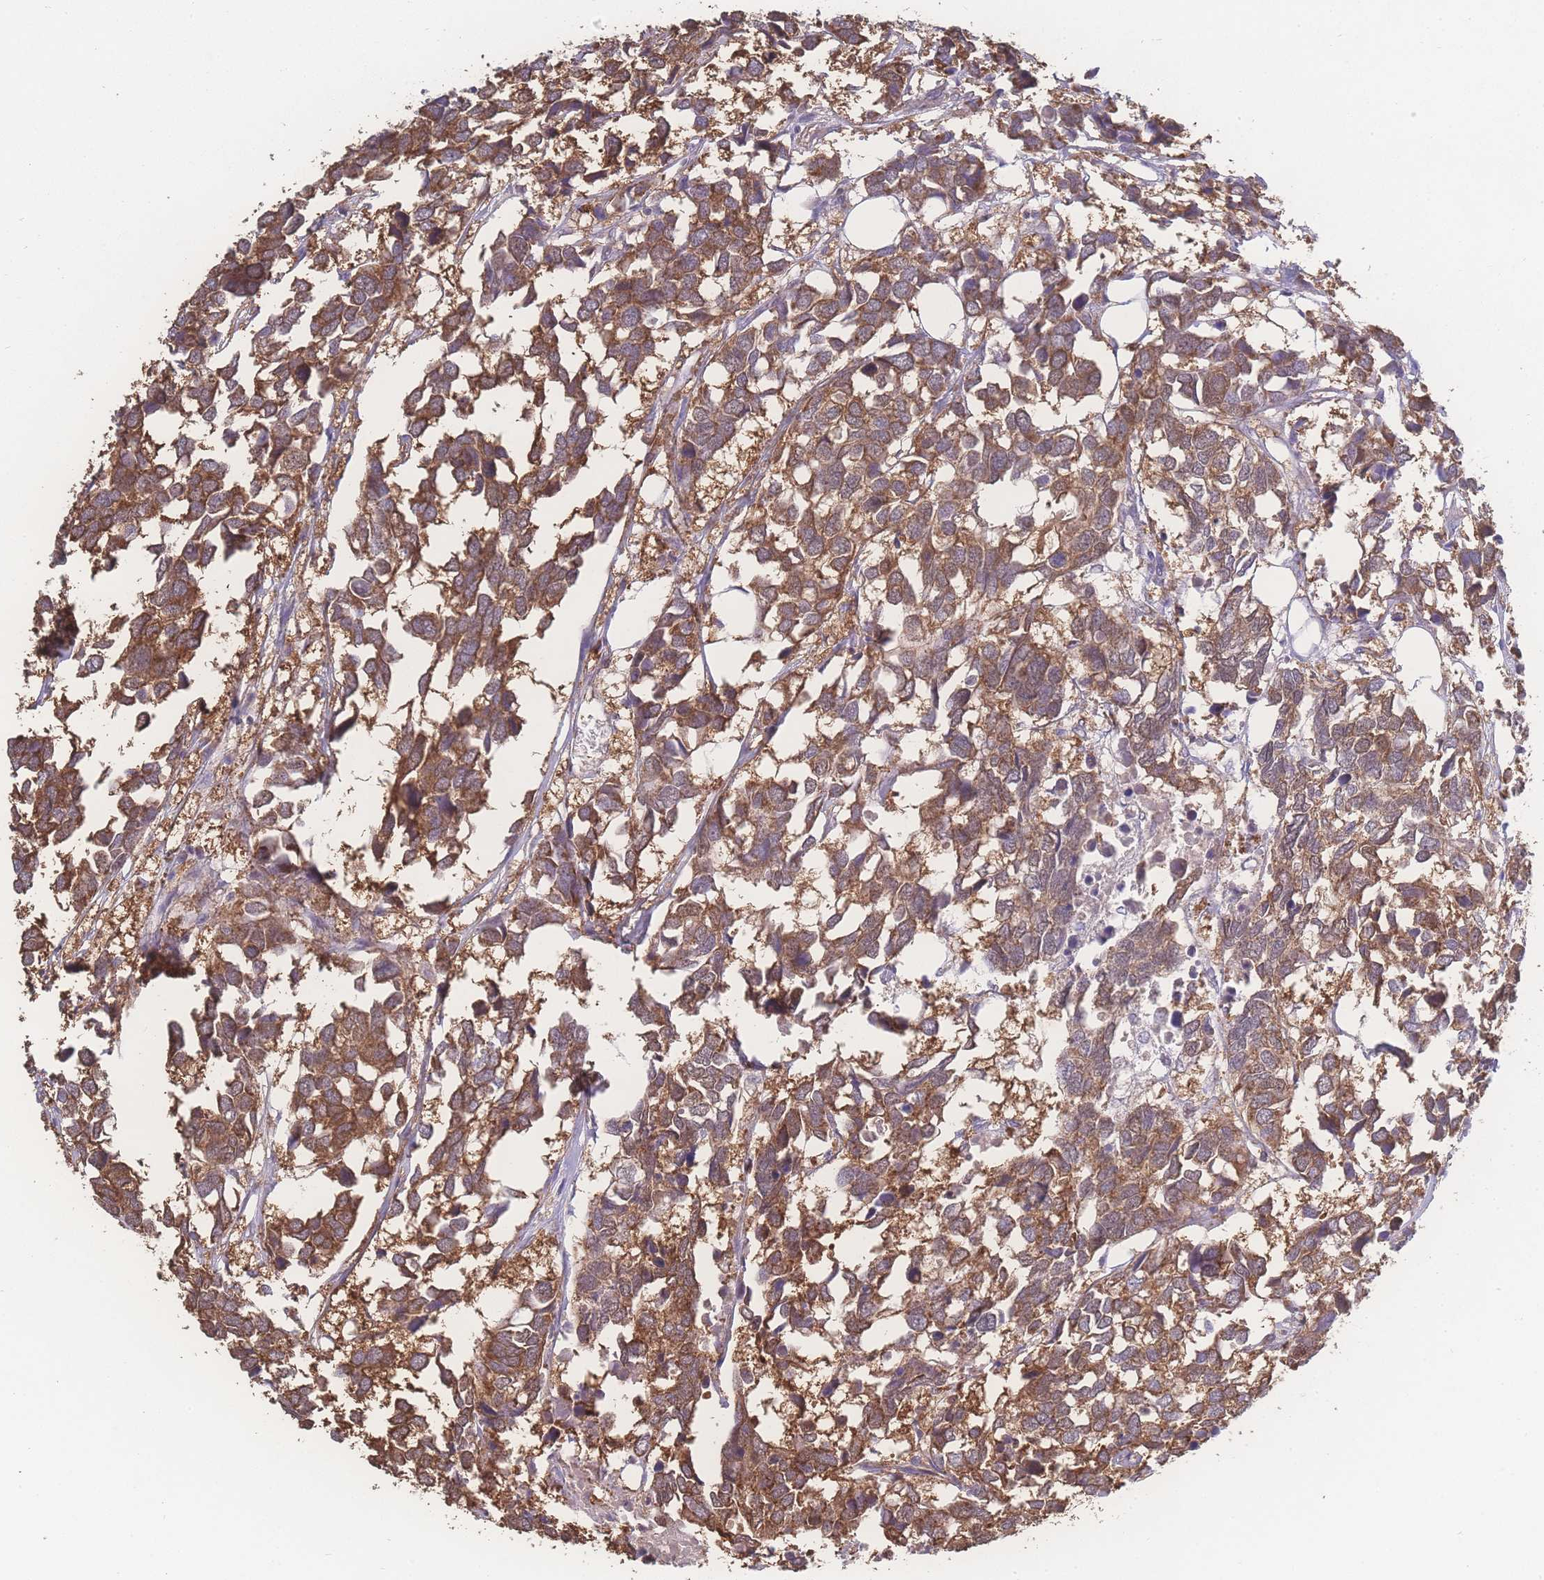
{"staining": {"intensity": "moderate", "quantity": ">75%", "location": "cytoplasmic/membranous"}, "tissue": "breast cancer", "cell_type": "Tumor cells", "image_type": "cancer", "snomed": [{"axis": "morphology", "description": "Duct carcinoma"}, {"axis": "topography", "description": "Breast"}], "caption": "This is a photomicrograph of immunohistochemistry (IHC) staining of breast cancer, which shows moderate staining in the cytoplasmic/membranous of tumor cells.", "gene": "GIPR", "patient": {"sex": "female", "age": 83}}